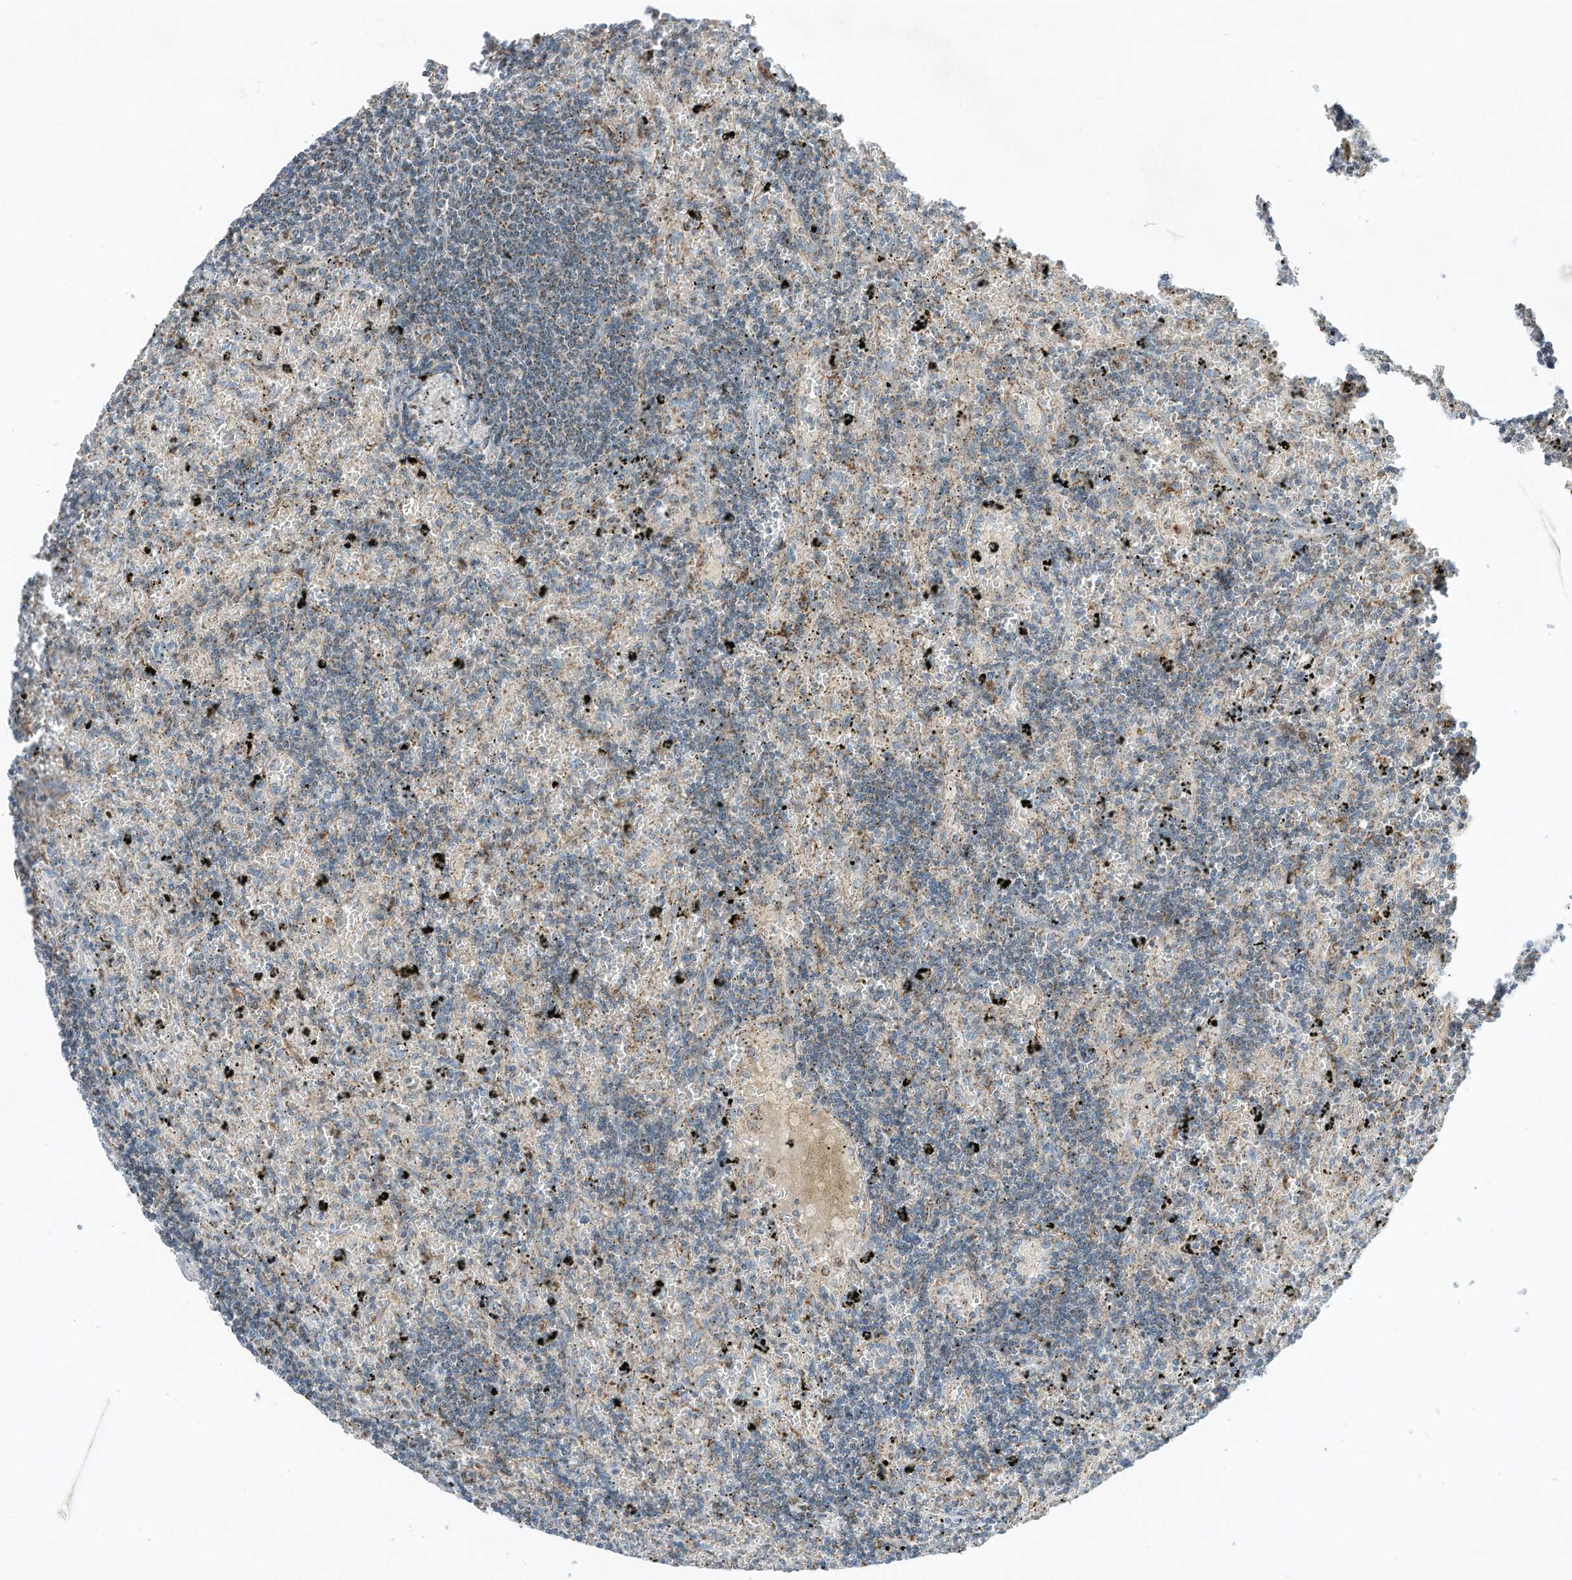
{"staining": {"intensity": "weak", "quantity": "<25%", "location": "cytoplasmic/membranous"}, "tissue": "lymphoma", "cell_type": "Tumor cells", "image_type": "cancer", "snomed": [{"axis": "morphology", "description": "Malignant lymphoma, non-Hodgkin's type, Low grade"}, {"axis": "topography", "description": "Spleen"}], "caption": "DAB (3,3'-diaminobenzidine) immunohistochemical staining of lymphoma reveals no significant expression in tumor cells.", "gene": "RMND1", "patient": {"sex": "male", "age": 76}}